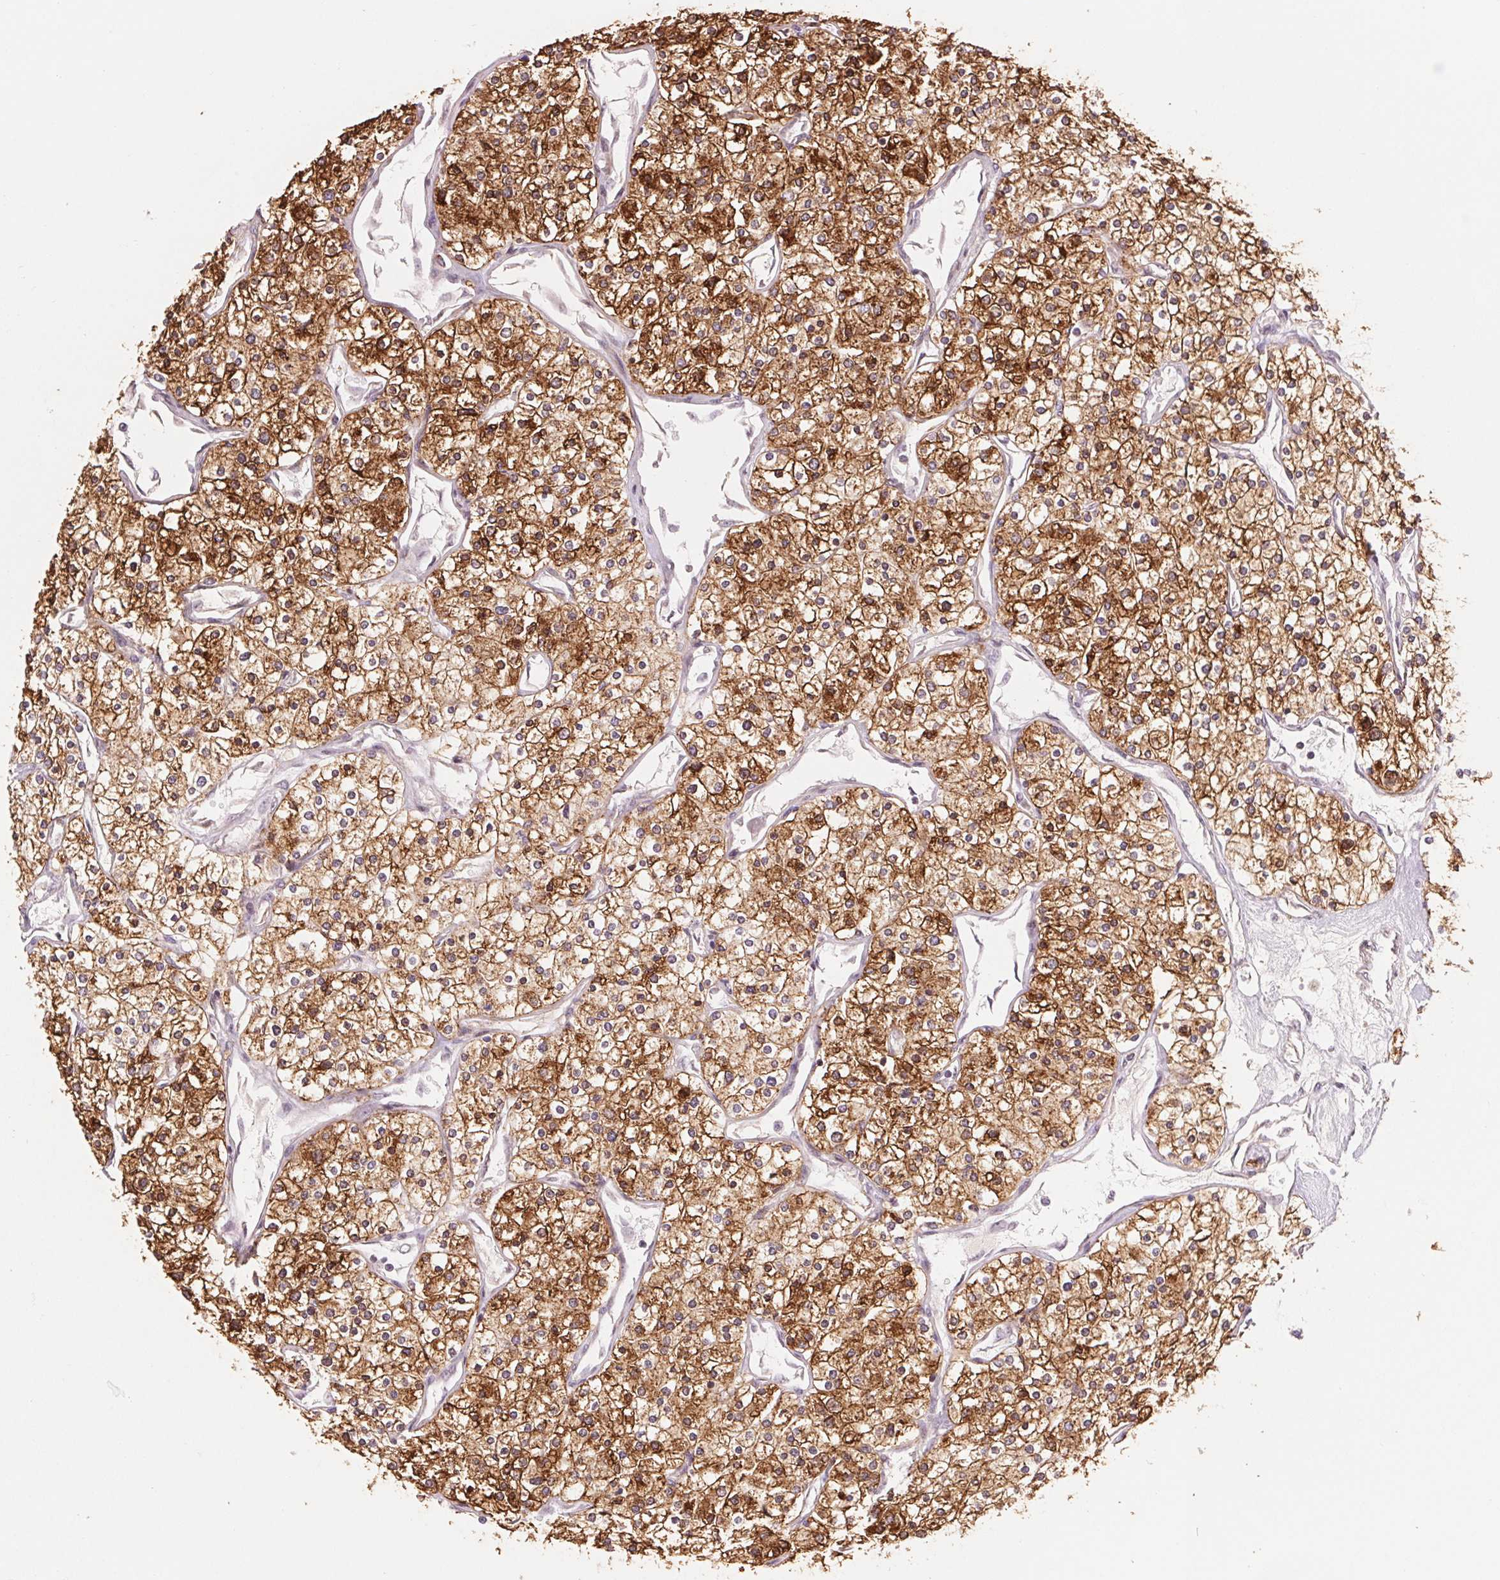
{"staining": {"intensity": "strong", "quantity": ">75%", "location": "cytoplasmic/membranous"}, "tissue": "renal cancer", "cell_type": "Tumor cells", "image_type": "cancer", "snomed": [{"axis": "morphology", "description": "Adenocarcinoma, NOS"}, {"axis": "topography", "description": "Kidney"}], "caption": "Immunohistochemistry (DAB (3,3'-diaminobenzidine)) staining of renal cancer displays strong cytoplasmic/membranous protein expression in about >75% of tumor cells. The staining was performed using DAB (3,3'-diaminobenzidine), with brown indicating positive protein expression. Nuclei are stained blue with hematoxylin.", "gene": "ARHGAP32", "patient": {"sex": "male", "age": 80}}